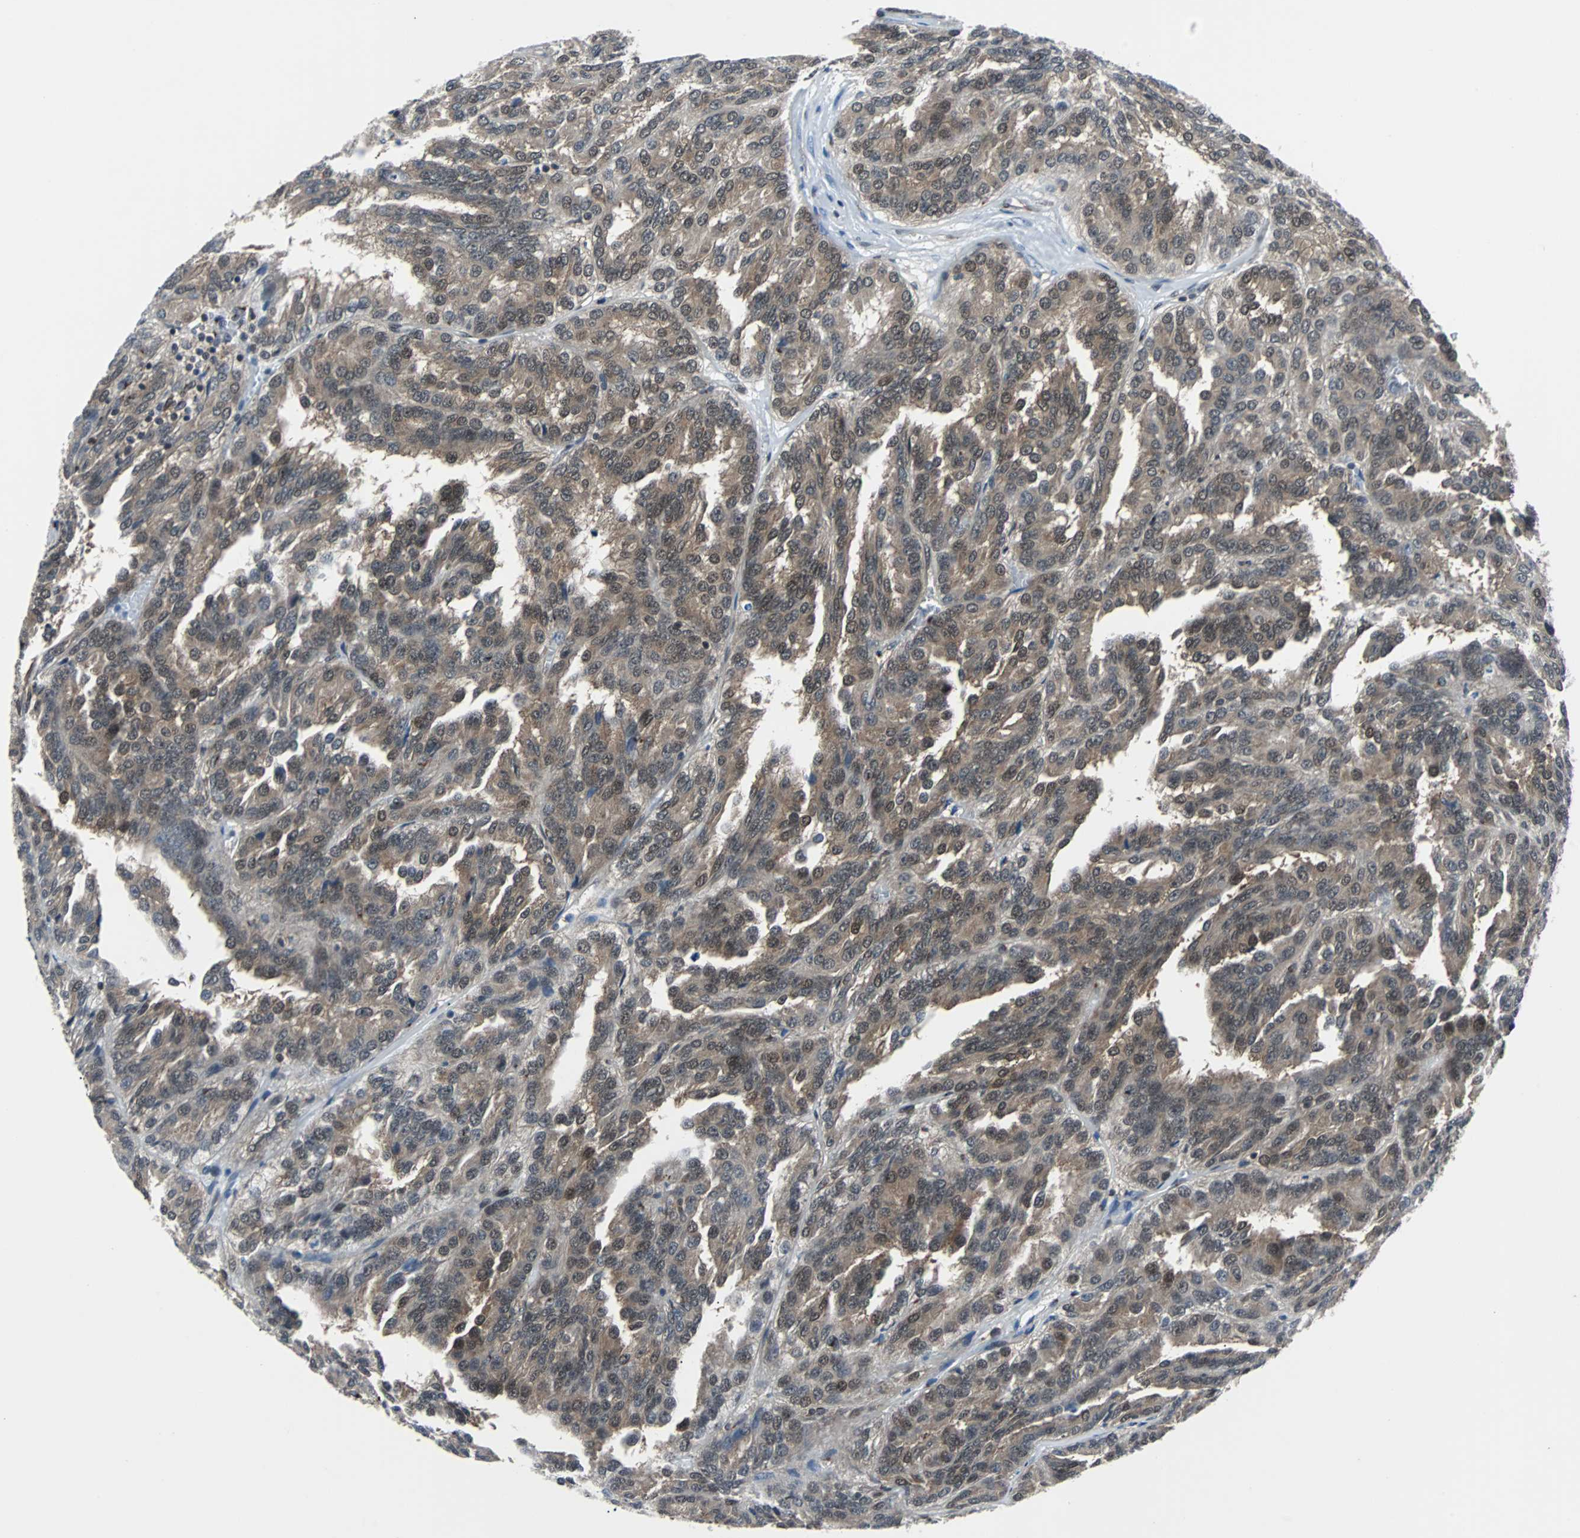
{"staining": {"intensity": "moderate", "quantity": "25%-75%", "location": "cytoplasmic/membranous,nuclear"}, "tissue": "renal cancer", "cell_type": "Tumor cells", "image_type": "cancer", "snomed": [{"axis": "morphology", "description": "Adenocarcinoma, NOS"}, {"axis": "topography", "description": "Kidney"}], "caption": "Adenocarcinoma (renal) stained with a brown dye shows moderate cytoplasmic/membranous and nuclear positive expression in approximately 25%-75% of tumor cells.", "gene": "MAP2K6", "patient": {"sex": "male", "age": 46}}